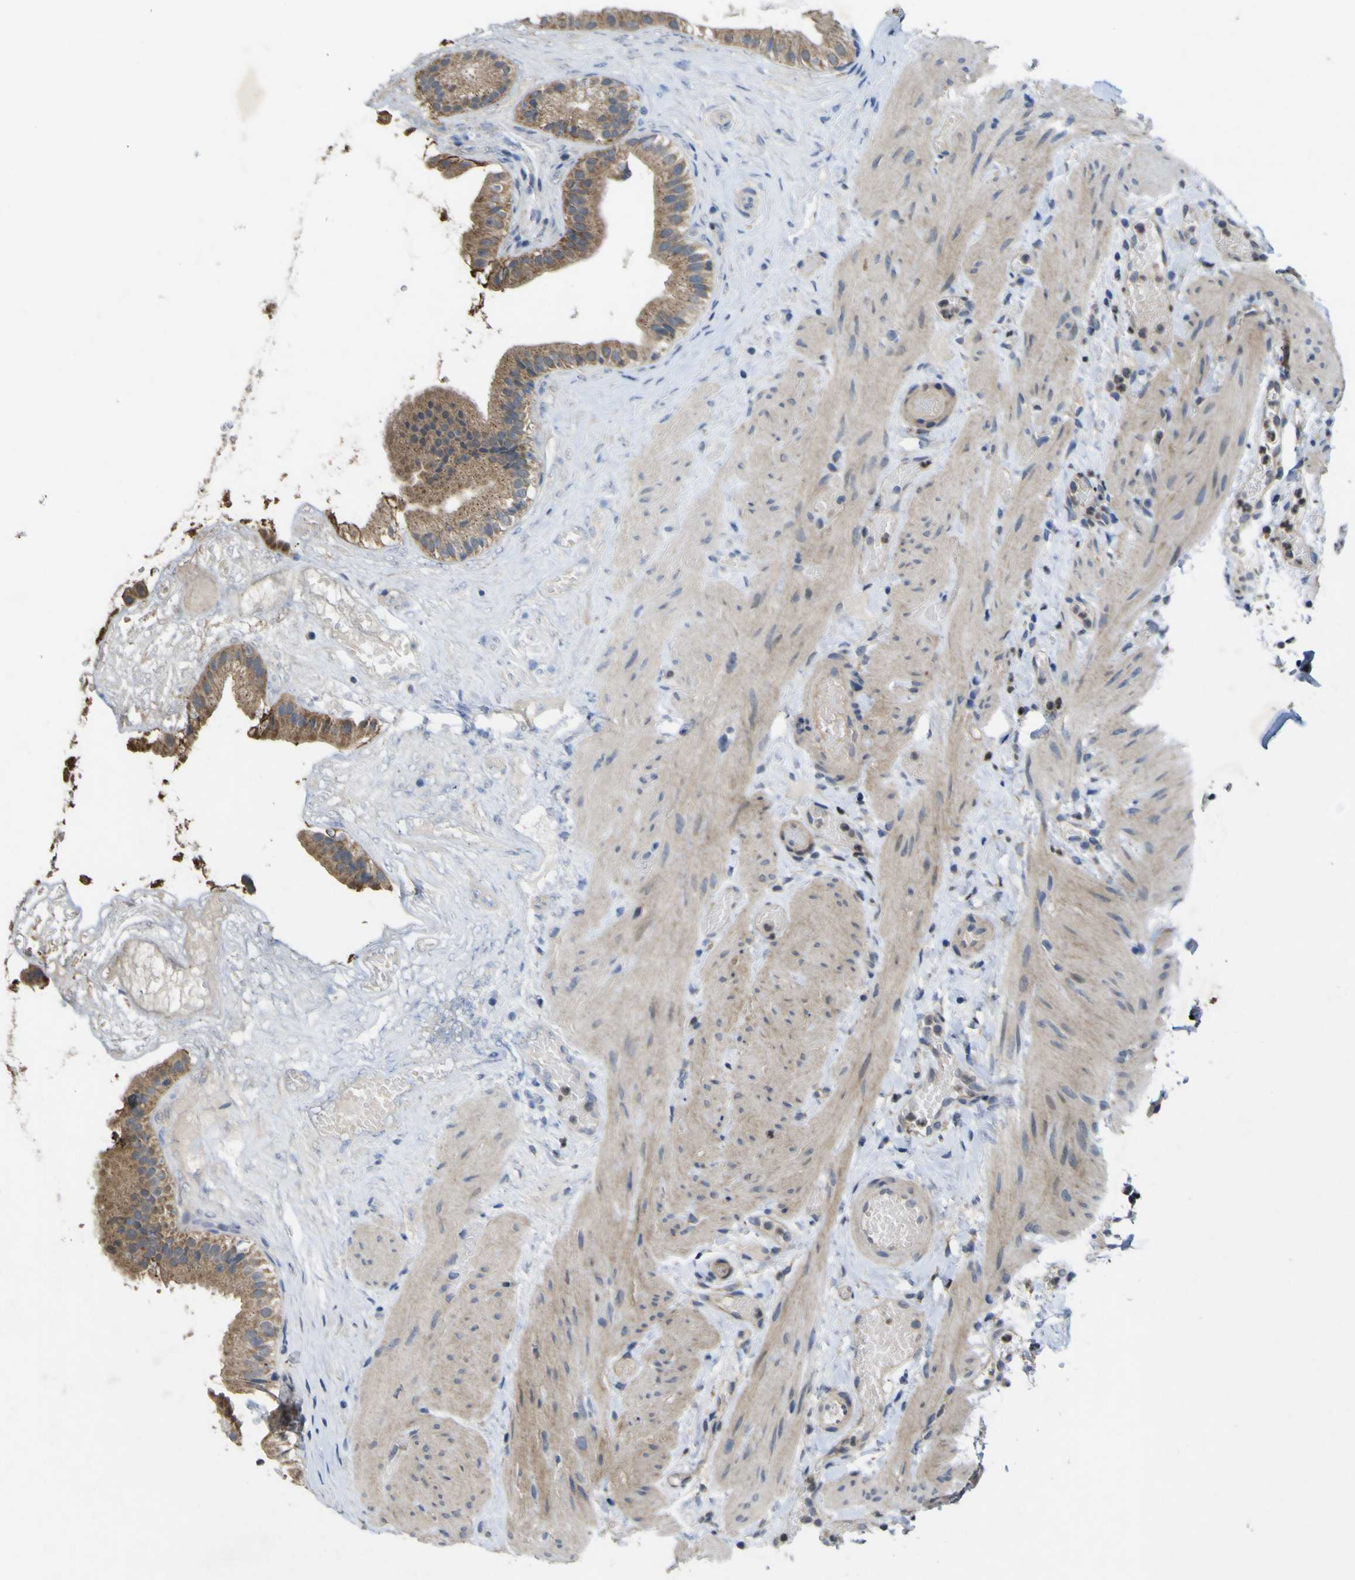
{"staining": {"intensity": "moderate", "quantity": ">75%", "location": "cytoplasmic/membranous"}, "tissue": "gallbladder", "cell_type": "Glandular cells", "image_type": "normal", "snomed": [{"axis": "morphology", "description": "Normal tissue, NOS"}, {"axis": "topography", "description": "Gallbladder"}], "caption": "Glandular cells show medium levels of moderate cytoplasmic/membranous staining in approximately >75% of cells in unremarkable gallbladder. The protein is shown in brown color, while the nuclei are stained blue.", "gene": "IRAK2", "patient": {"sex": "female", "age": 26}}